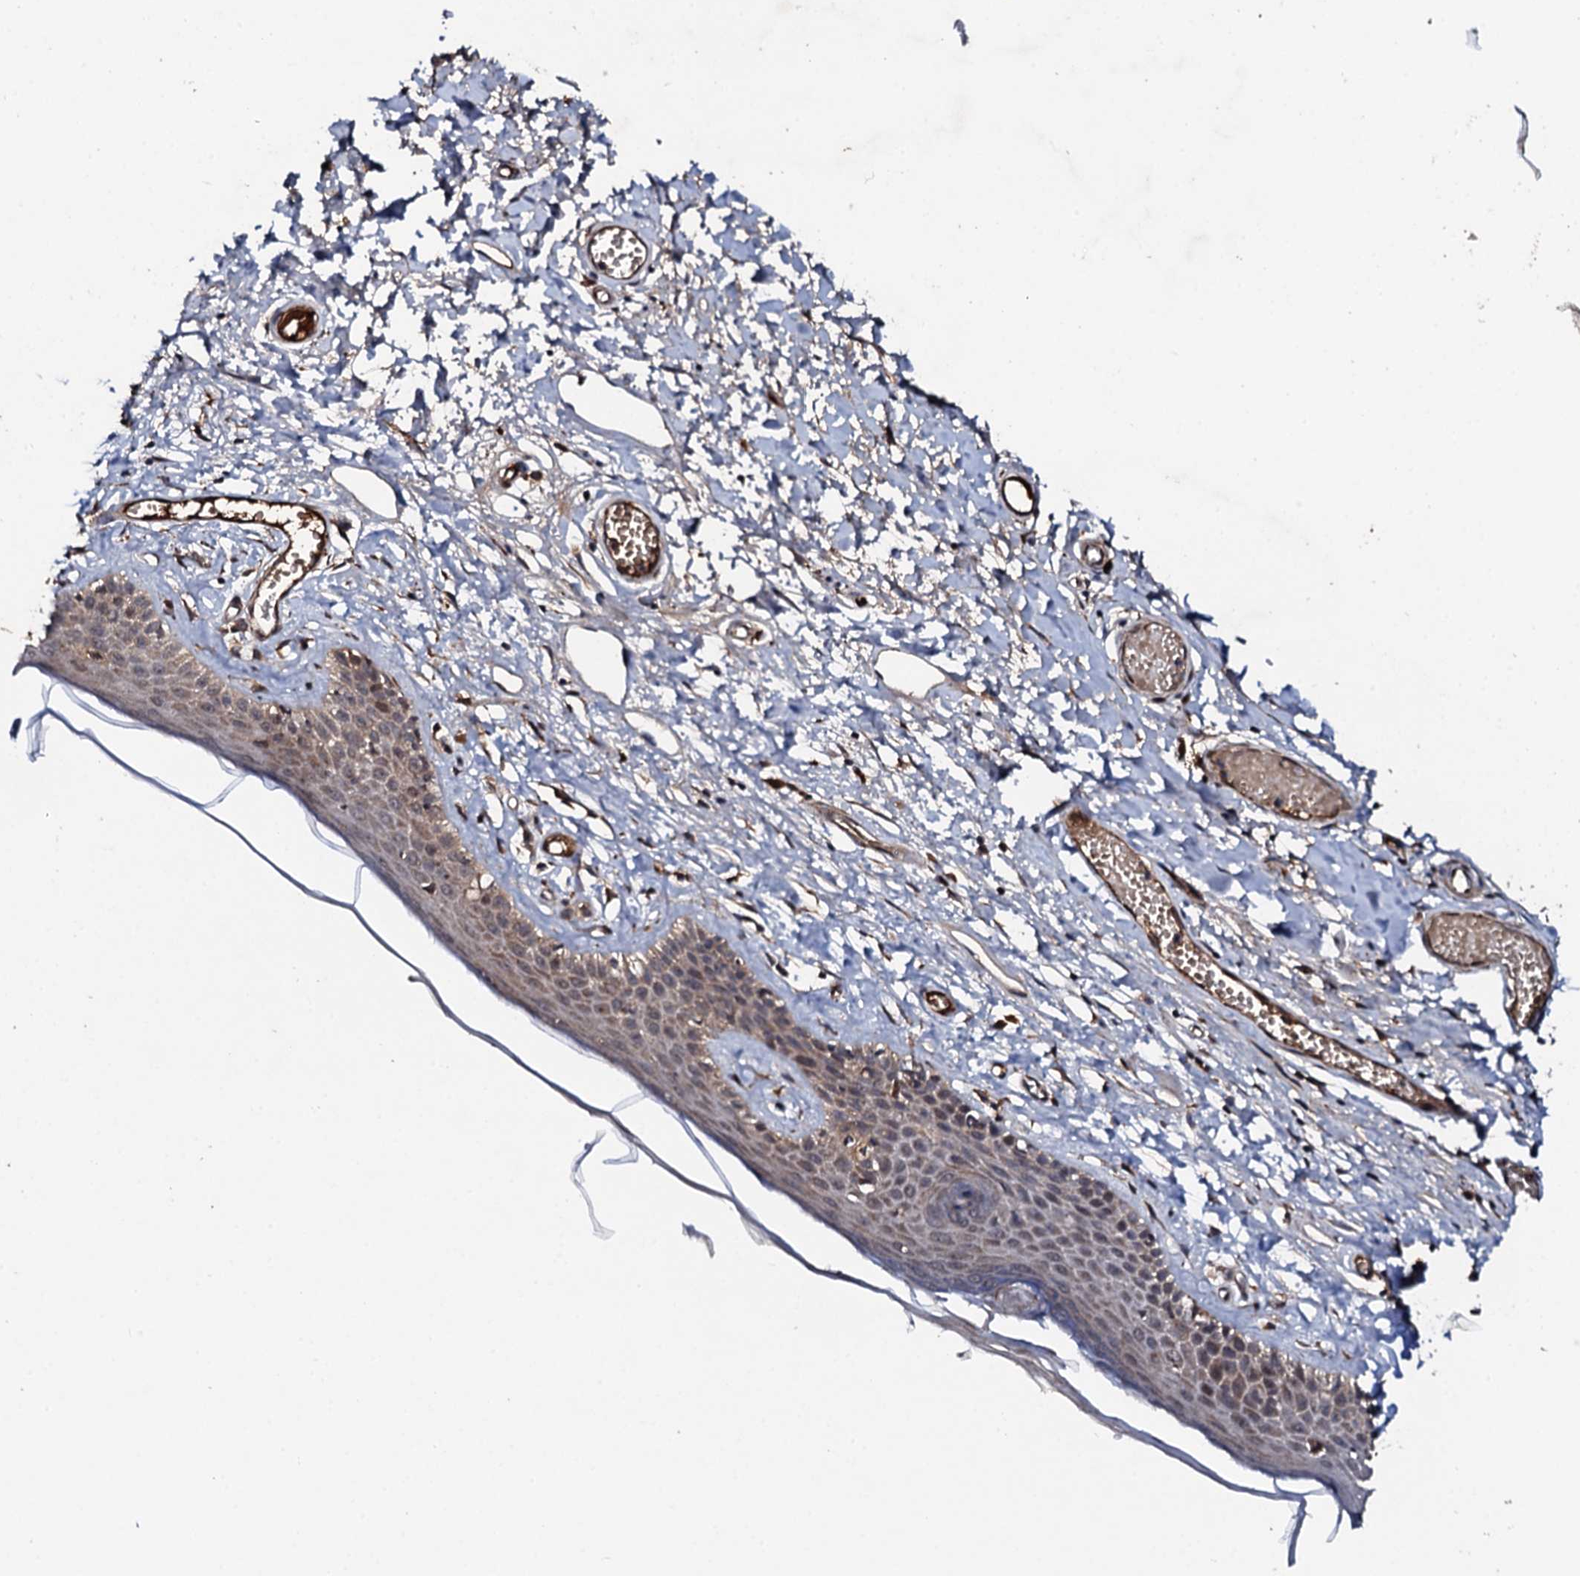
{"staining": {"intensity": "moderate", "quantity": "25%-75%", "location": "cytoplasmic/membranous,nuclear"}, "tissue": "skin", "cell_type": "Epidermal cells", "image_type": "normal", "snomed": [{"axis": "morphology", "description": "Normal tissue, NOS"}, {"axis": "topography", "description": "Adipose tissue"}, {"axis": "topography", "description": "Vascular tissue"}, {"axis": "topography", "description": "Vulva"}, {"axis": "topography", "description": "Peripheral nerve tissue"}], "caption": "A histopathology image showing moderate cytoplasmic/membranous,nuclear expression in about 25%-75% of epidermal cells in normal skin, as visualized by brown immunohistochemical staining.", "gene": "FAM111A", "patient": {"sex": "female", "age": 86}}